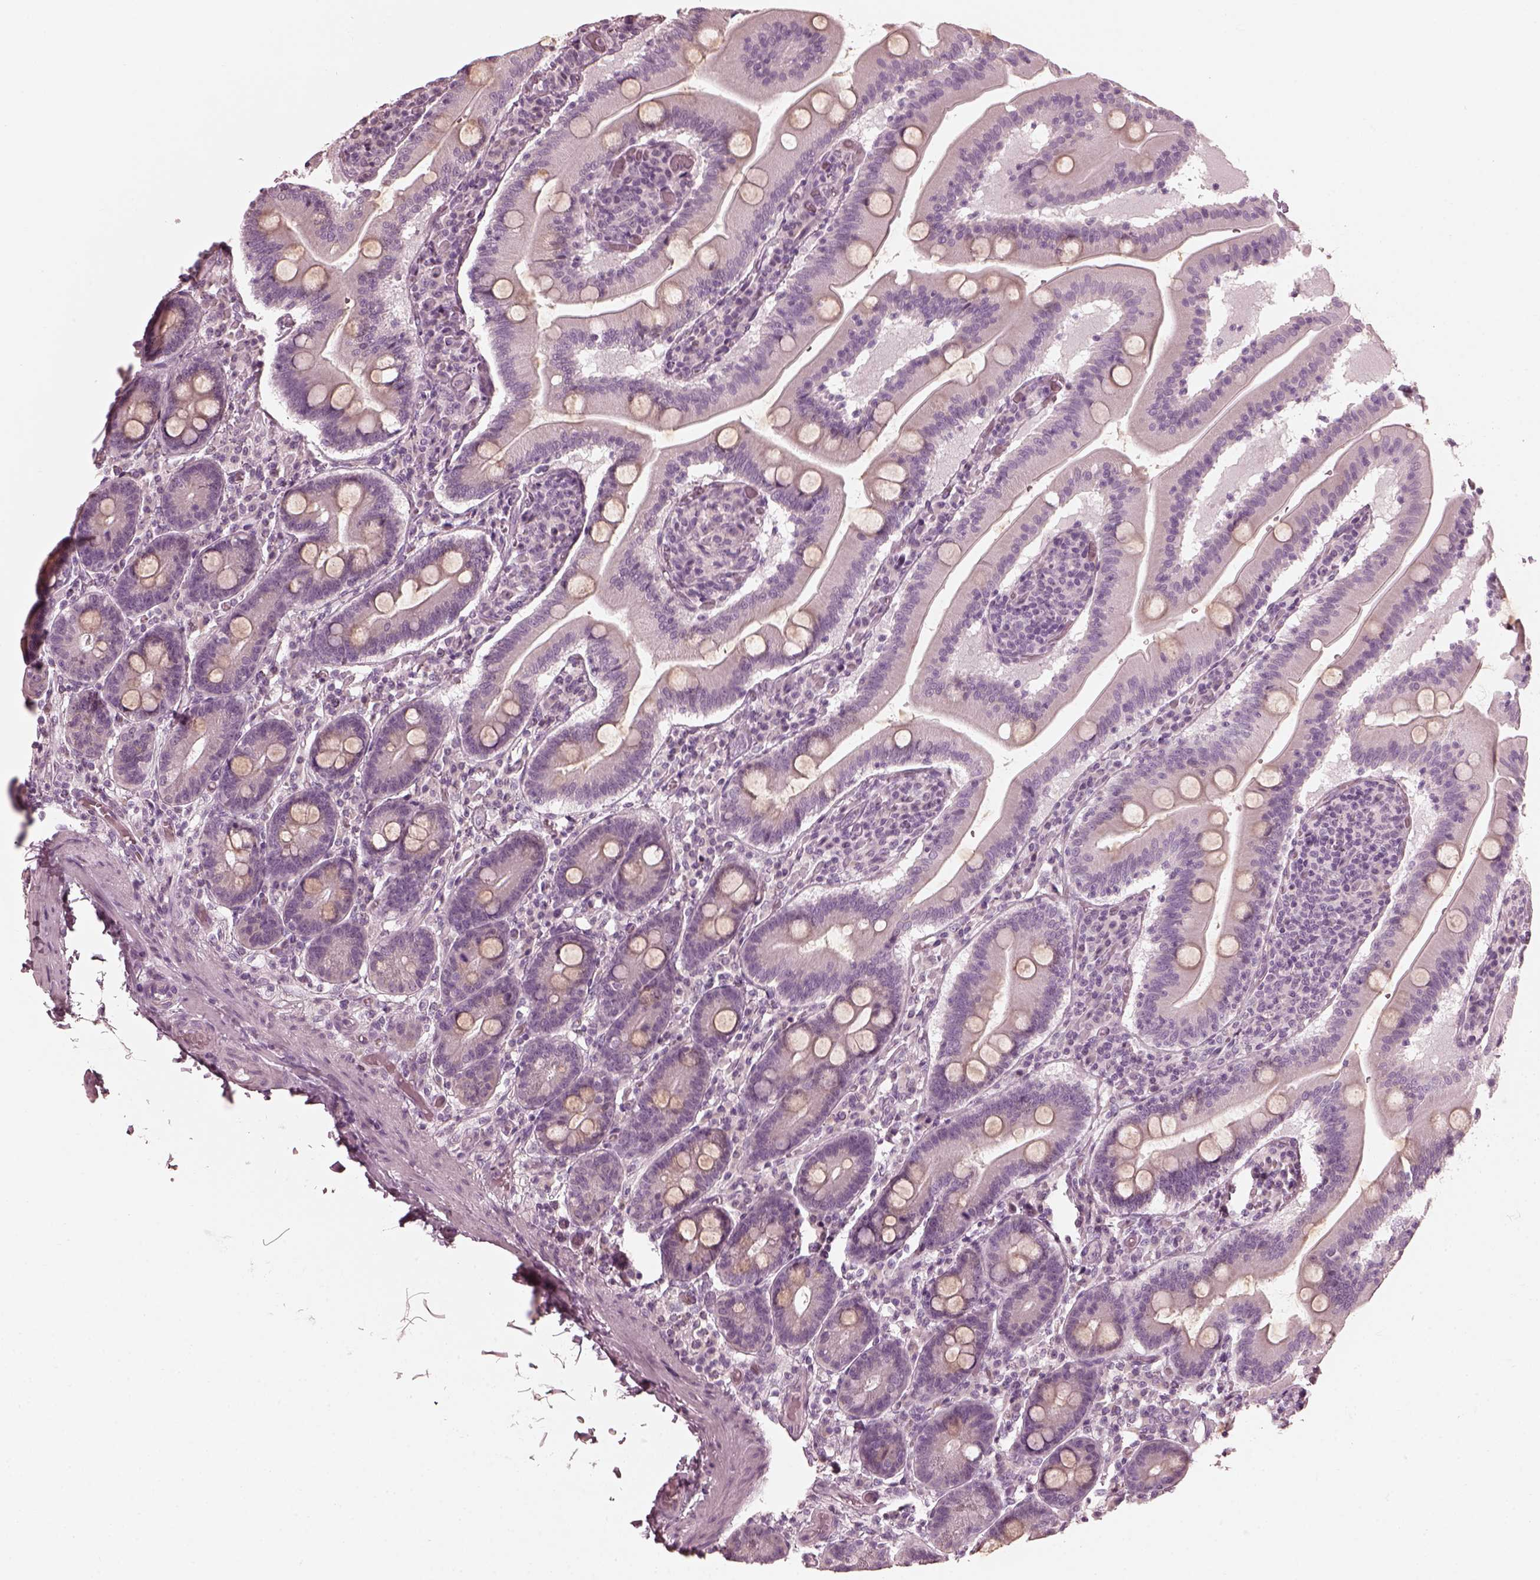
{"staining": {"intensity": "negative", "quantity": "none", "location": "none"}, "tissue": "small intestine", "cell_type": "Glandular cells", "image_type": "normal", "snomed": [{"axis": "morphology", "description": "Normal tissue, NOS"}, {"axis": "topography", "description": "Small intestine"}], "caption": "A high-resolution image shows immunohistochemistry (IHC) staining of unremarkable small intestine, which displays no significant staining in glandular cells.", "gene": "SAXO2", "patient": {"sex": "male", "age": 37}}